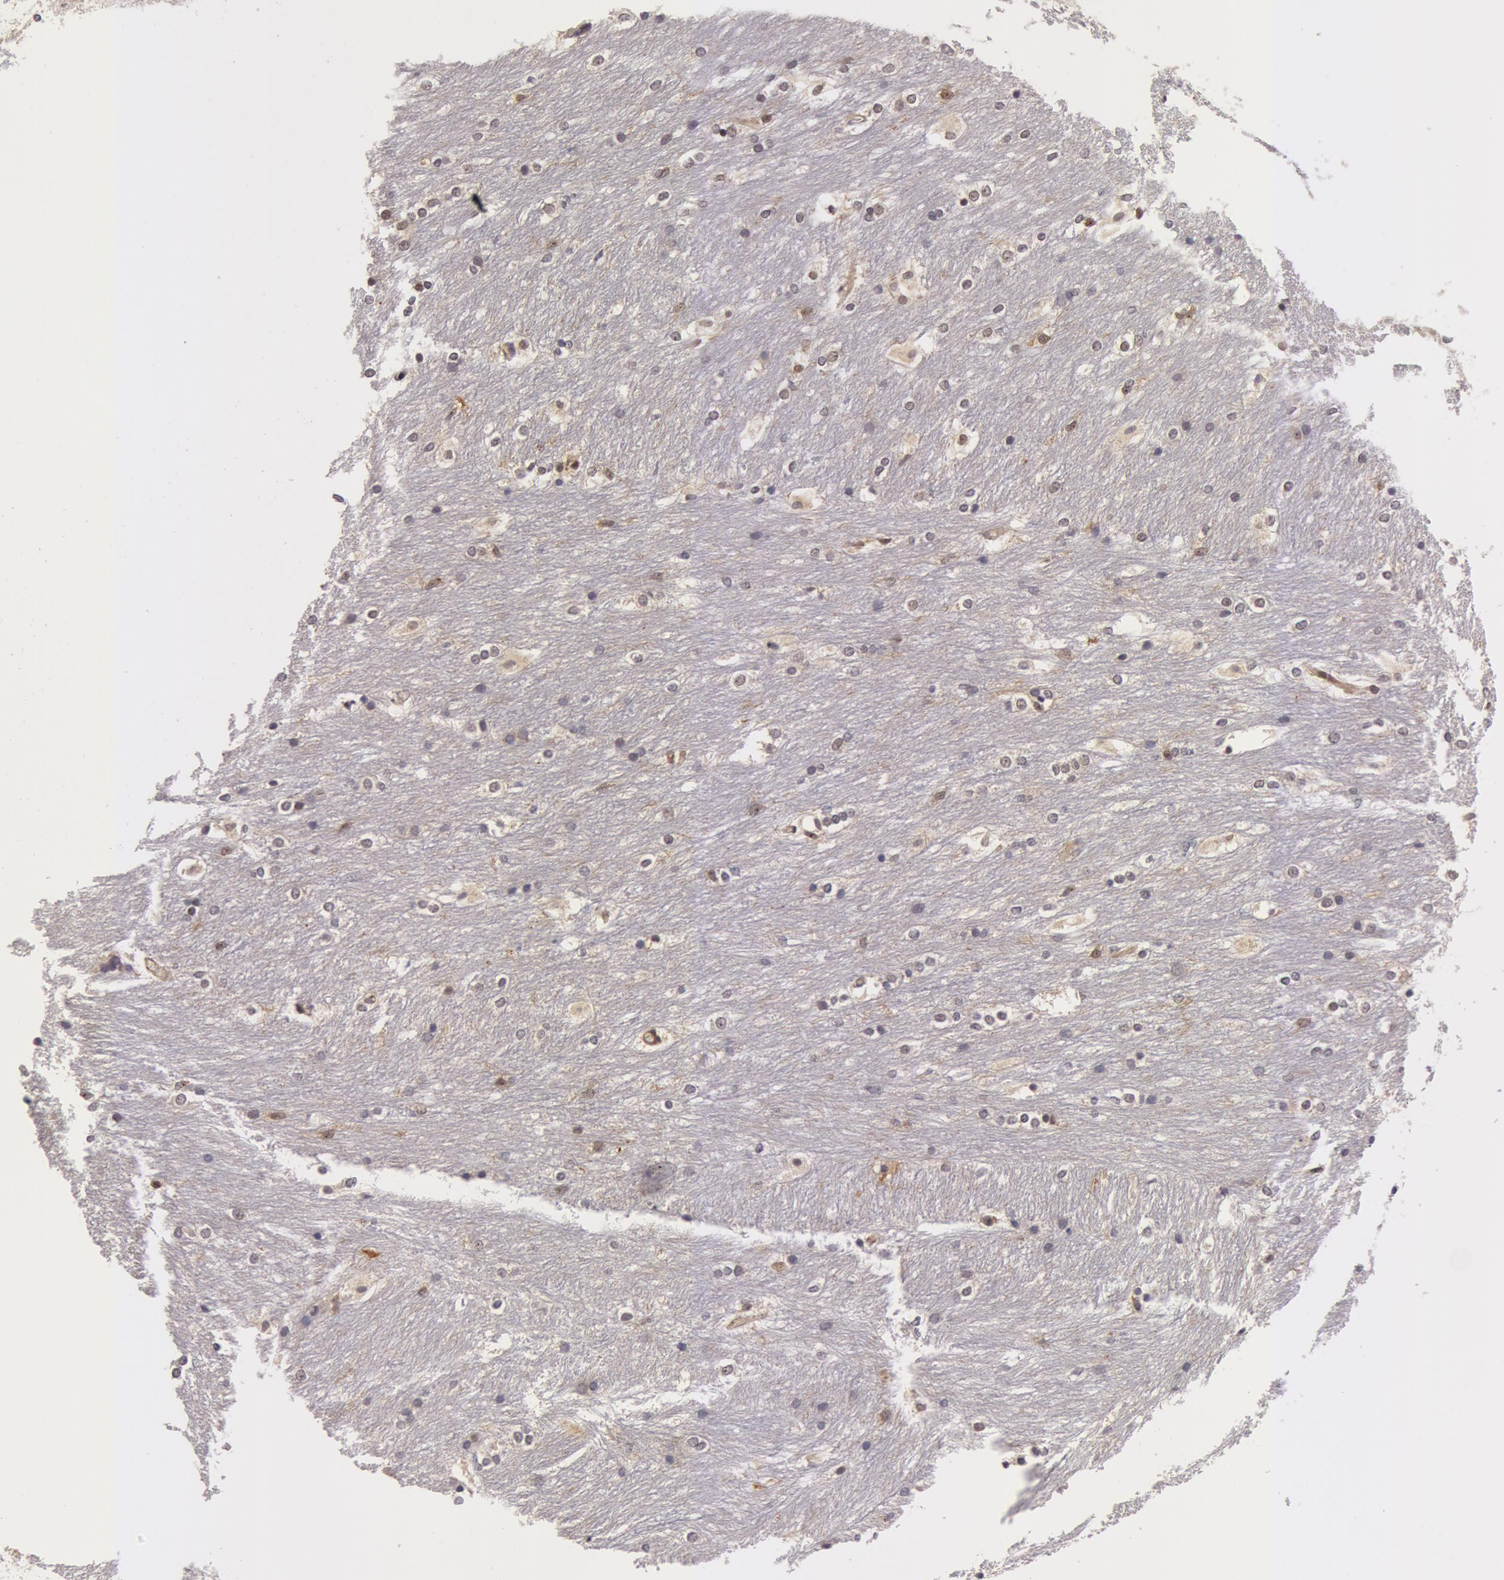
{"staining": {"intensity": "negative", "quantity": "none", "location": "none"}, "tissue": "caudate", "cell_type": "Glial cells", "image_type": "normal", "snomed": [{"axis": "morphology", "description": "Normal tissue, NOS"}, {"axis": "topography", "description": "Lateral ventricle wall"}], "caption": "Immunohistochemistry micrograph of normal caudate stained for a protein (brown), which shows no expression in glial cells. (DAB (3,3'-diaminobenzidine) immunohistochemistry, high magnification).", "gene": "ZNF350", "patient": {"sex": "female", "age": 19}}